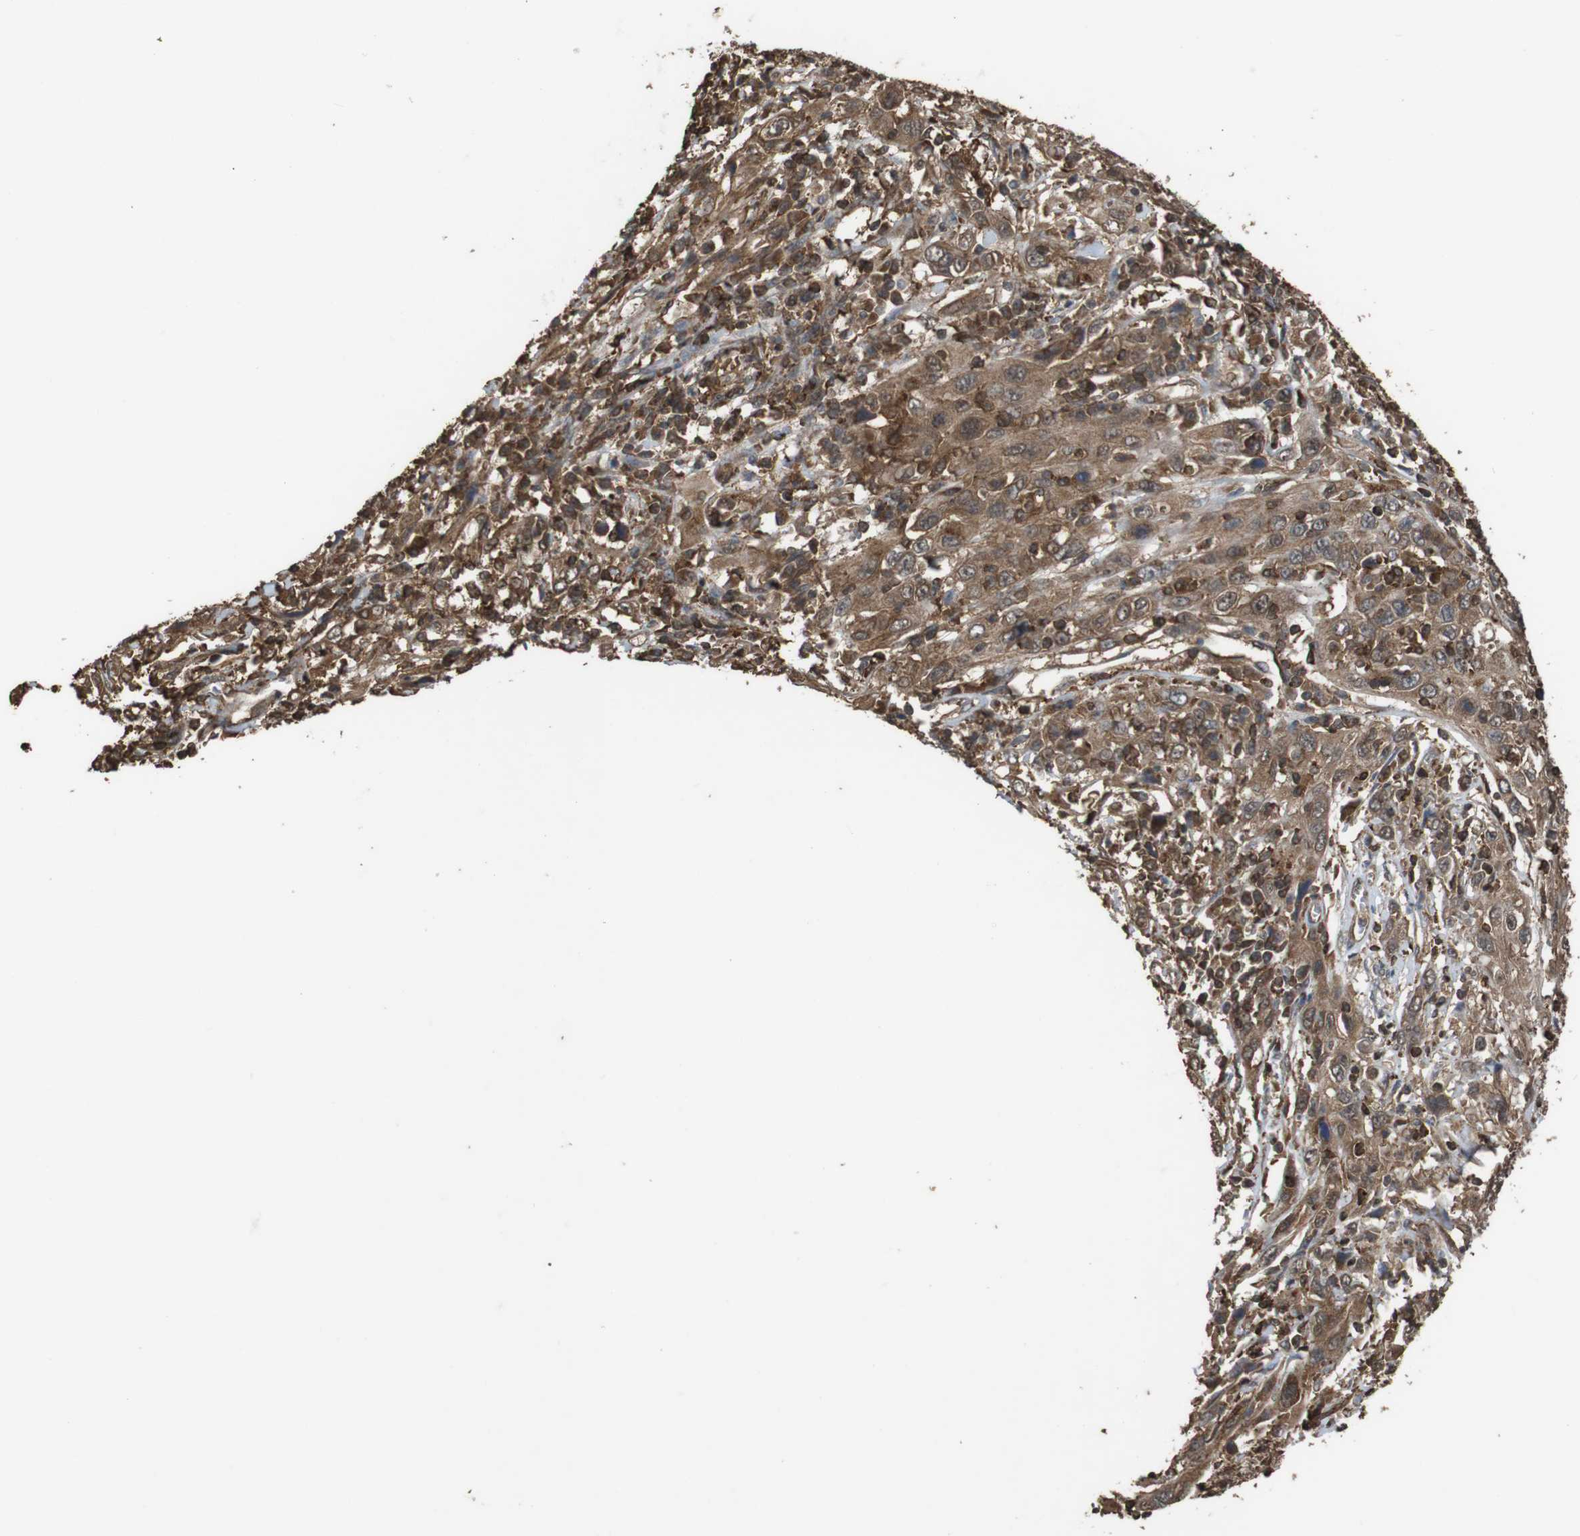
{"staining": {"intensity": "moderate", "quantity": ">75%", "location": "cytoplasmic/membranous"}, "tissue": "cervical cancer", "cell_type": "Tumor cells", "image_type": "cancer", "snomed": [{"axis": "morphology", "description": "Squamous cell carcinoma, NOS"}, {"axis": "topography", "description": "Cervix"}], "caption": "A micrograph showing moderate cytoplasmic/membranous staining in approximately >75% of tumor cells in squamous cell carcinoma (cervical), as visualized by brown immunohistochemical staining.", "gene": "BAG4", "patient": {"sex": "female", "age": 46}}